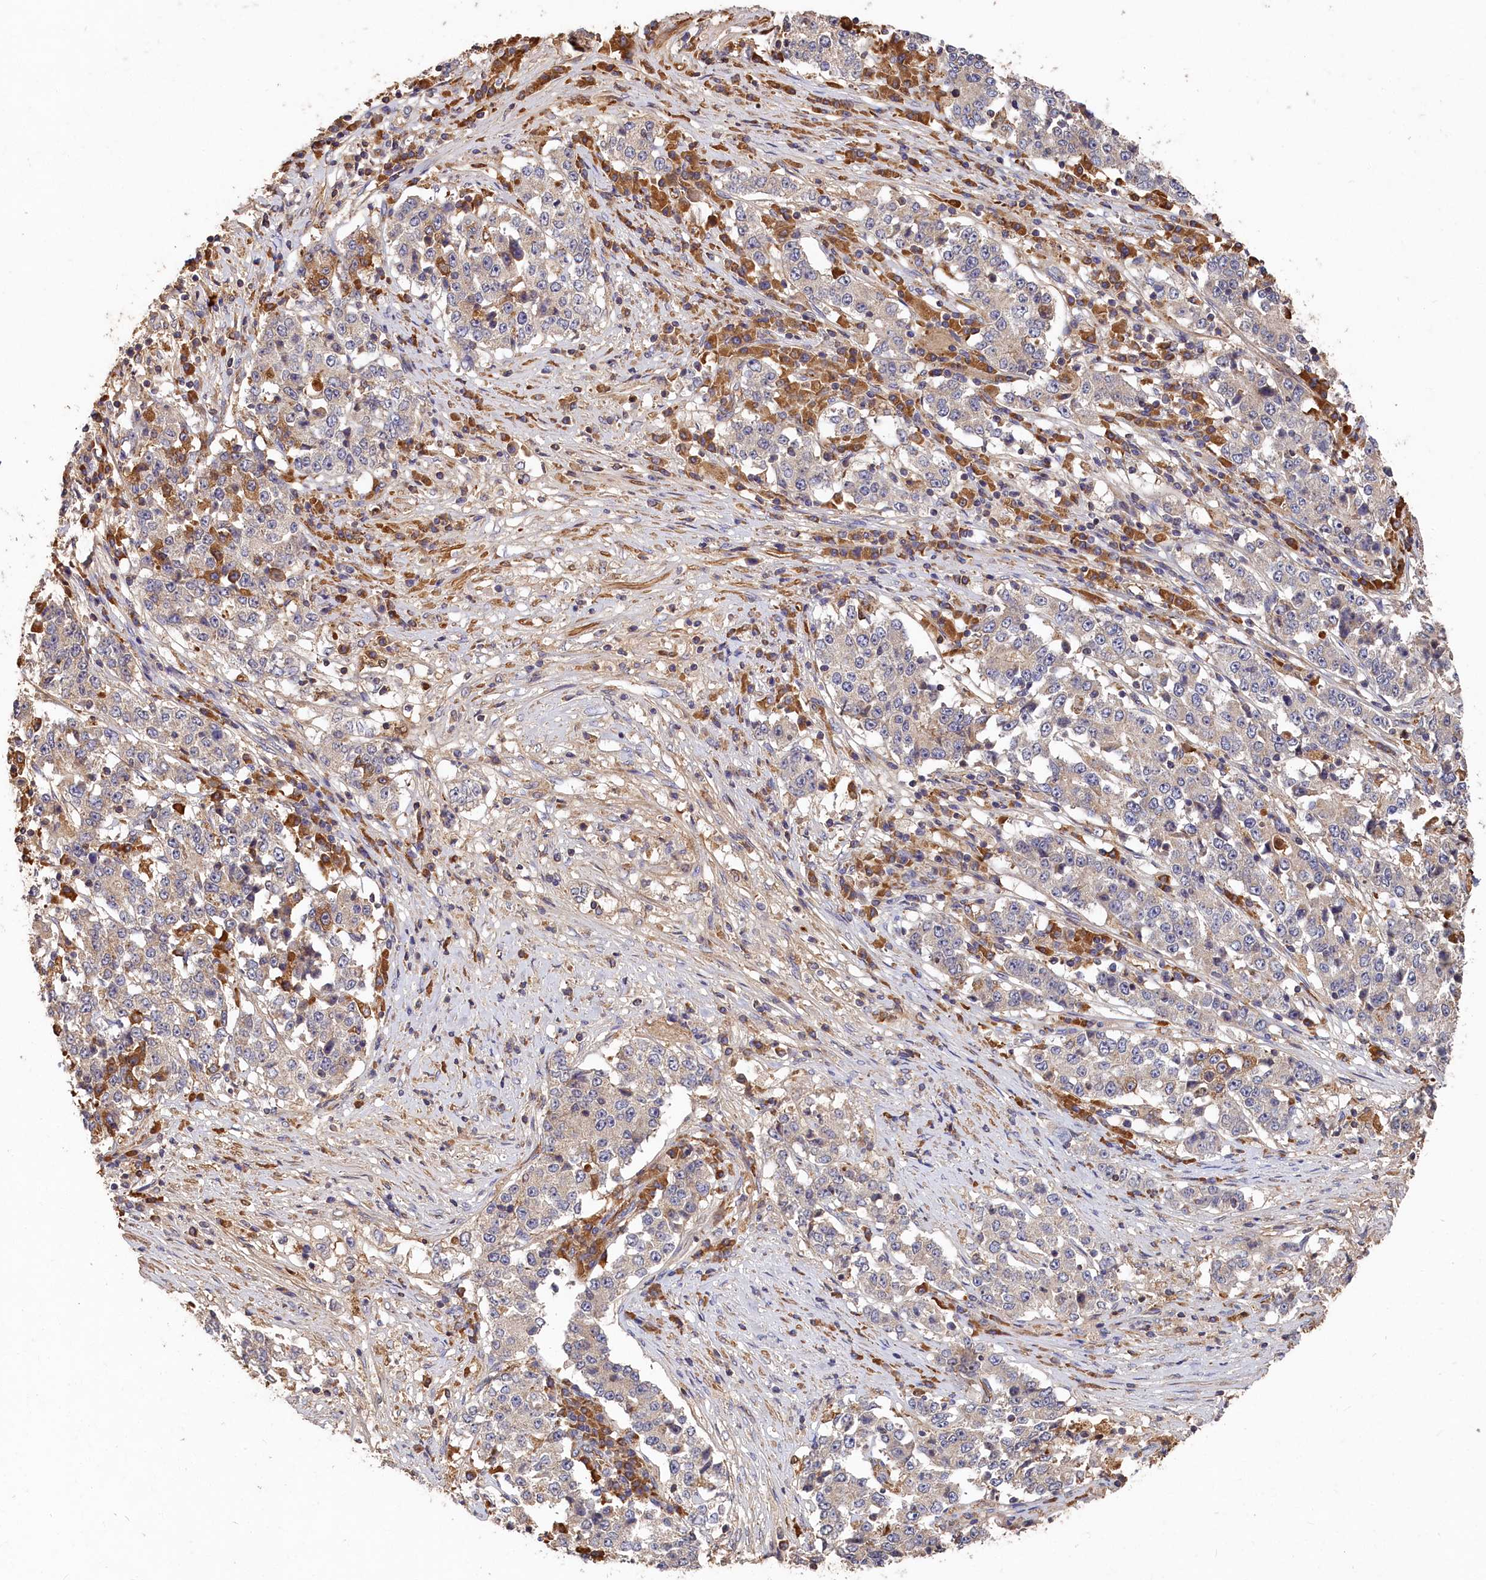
{"staining": {"intensity": "negative", "quantity": "none", "location": "none"}, "tissue": "stomach cancer", "cell_type": "Tumor cells", "image_type": "cancer", "snomed": [{"axis": "morphology", "description": "Adenocarcinoma, NOS"}, {"axis": "topography", "description": "Stomach"}], "caption": "Immunohistochemical staining of human stomach adenocarcinoma demonstrates no significant positivity in tumor cells.", "gene": "DHRS11", "patient": {"sex": "male", "age": 59}}